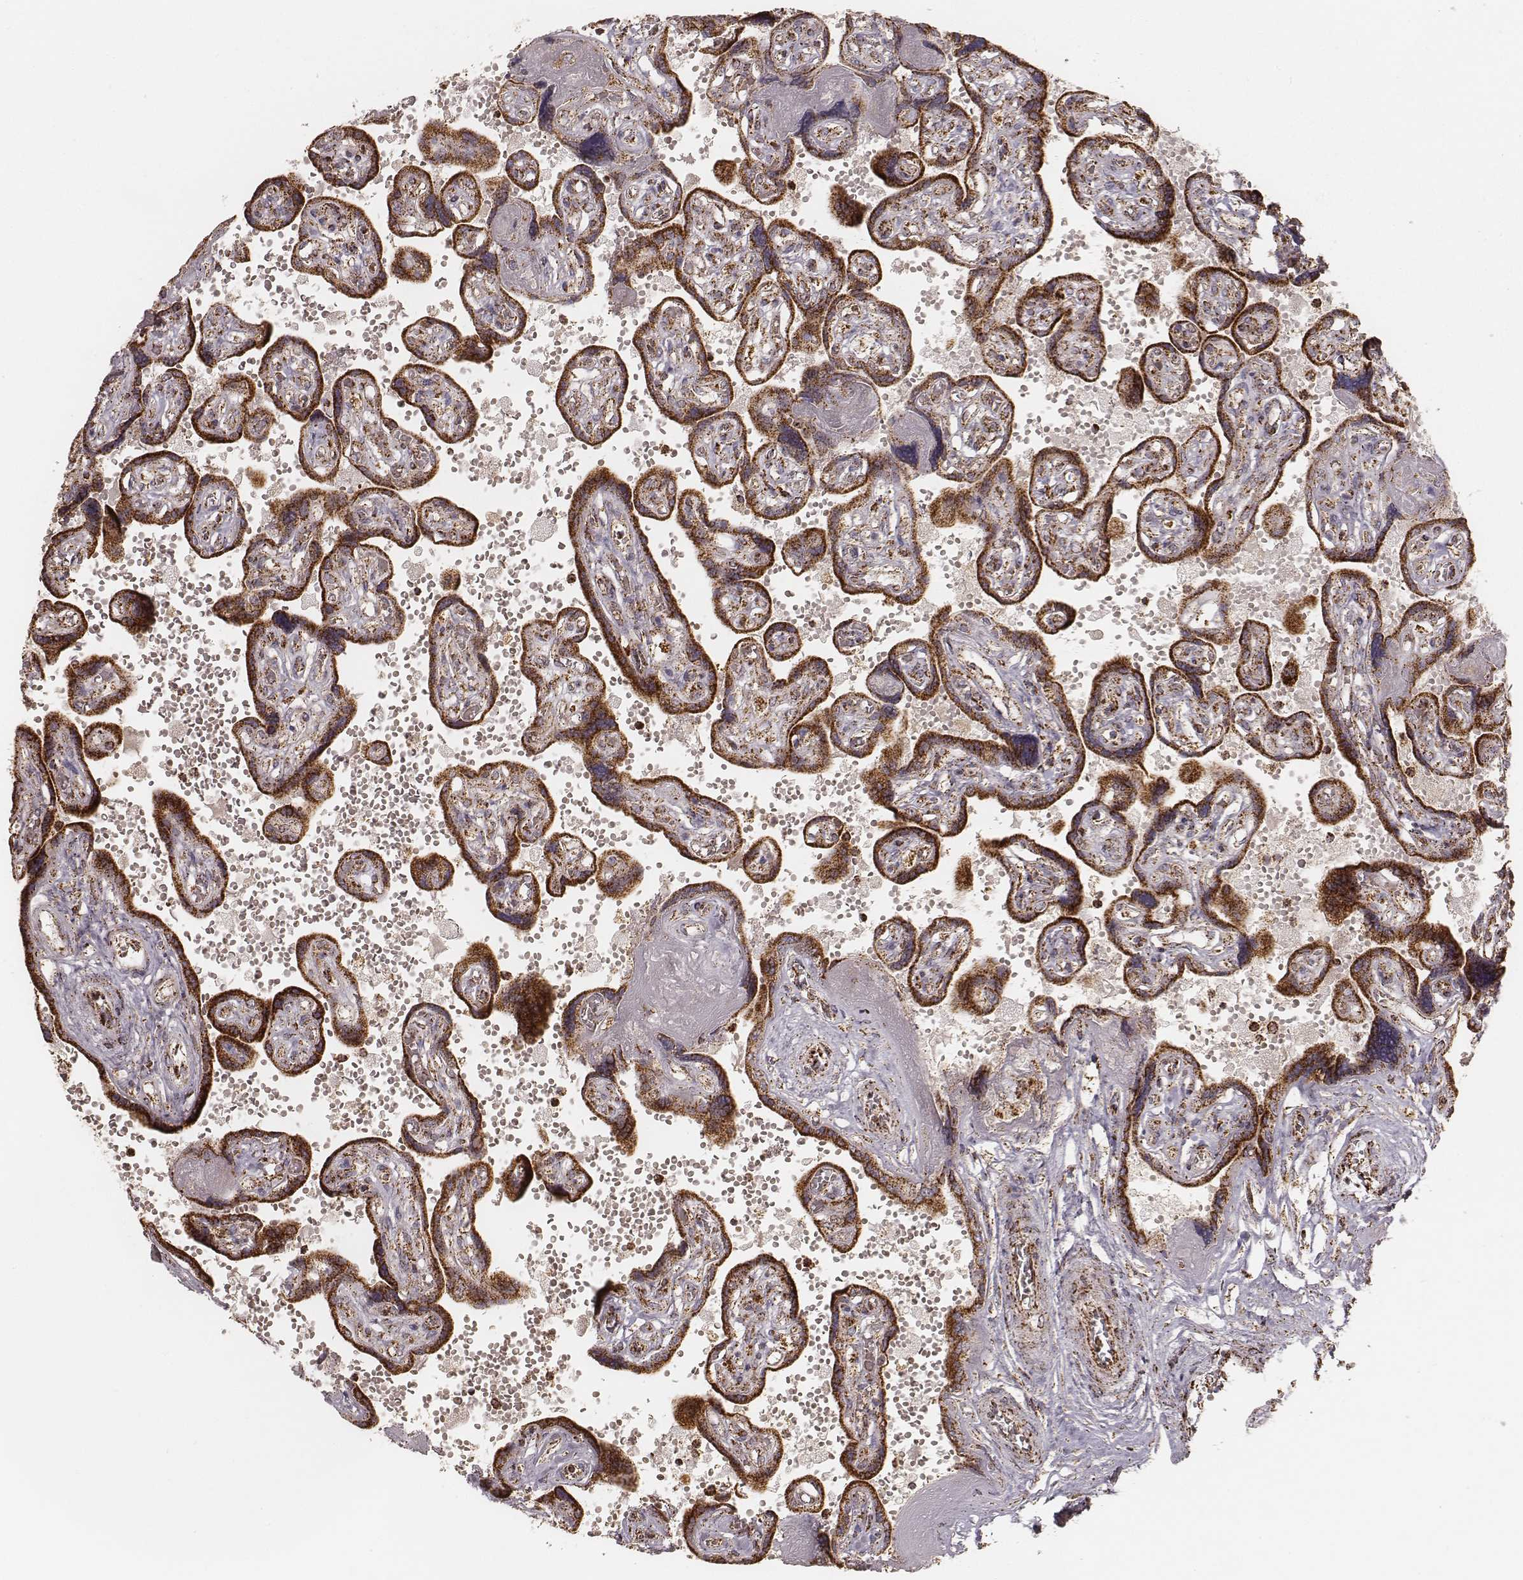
{"staining": {"intensity": "strong", "quantity": ">75%", "location": "cytoplasmic/membranous"}, "tissue": "placenta", "cell_type": "Decidual cells", "image_type": "normal", "snomed": [{"axis": "morphology", "description": "Normal tissue, NOS"}, {"axis": "topography", "description": "Placenta"}], "caption": "A brown stain highlights strong cytoplasmic/membranous staining of a protein in decidual cells of unremarkable human placenta. The protein is stained brown, and the nuclei are stained in blue (DAB (3,3'-diaminobenzidine) IHC with brightfield microscopy, high magnification).", "gene": "CS", "patient": {"sex": "female", "age": 32}}